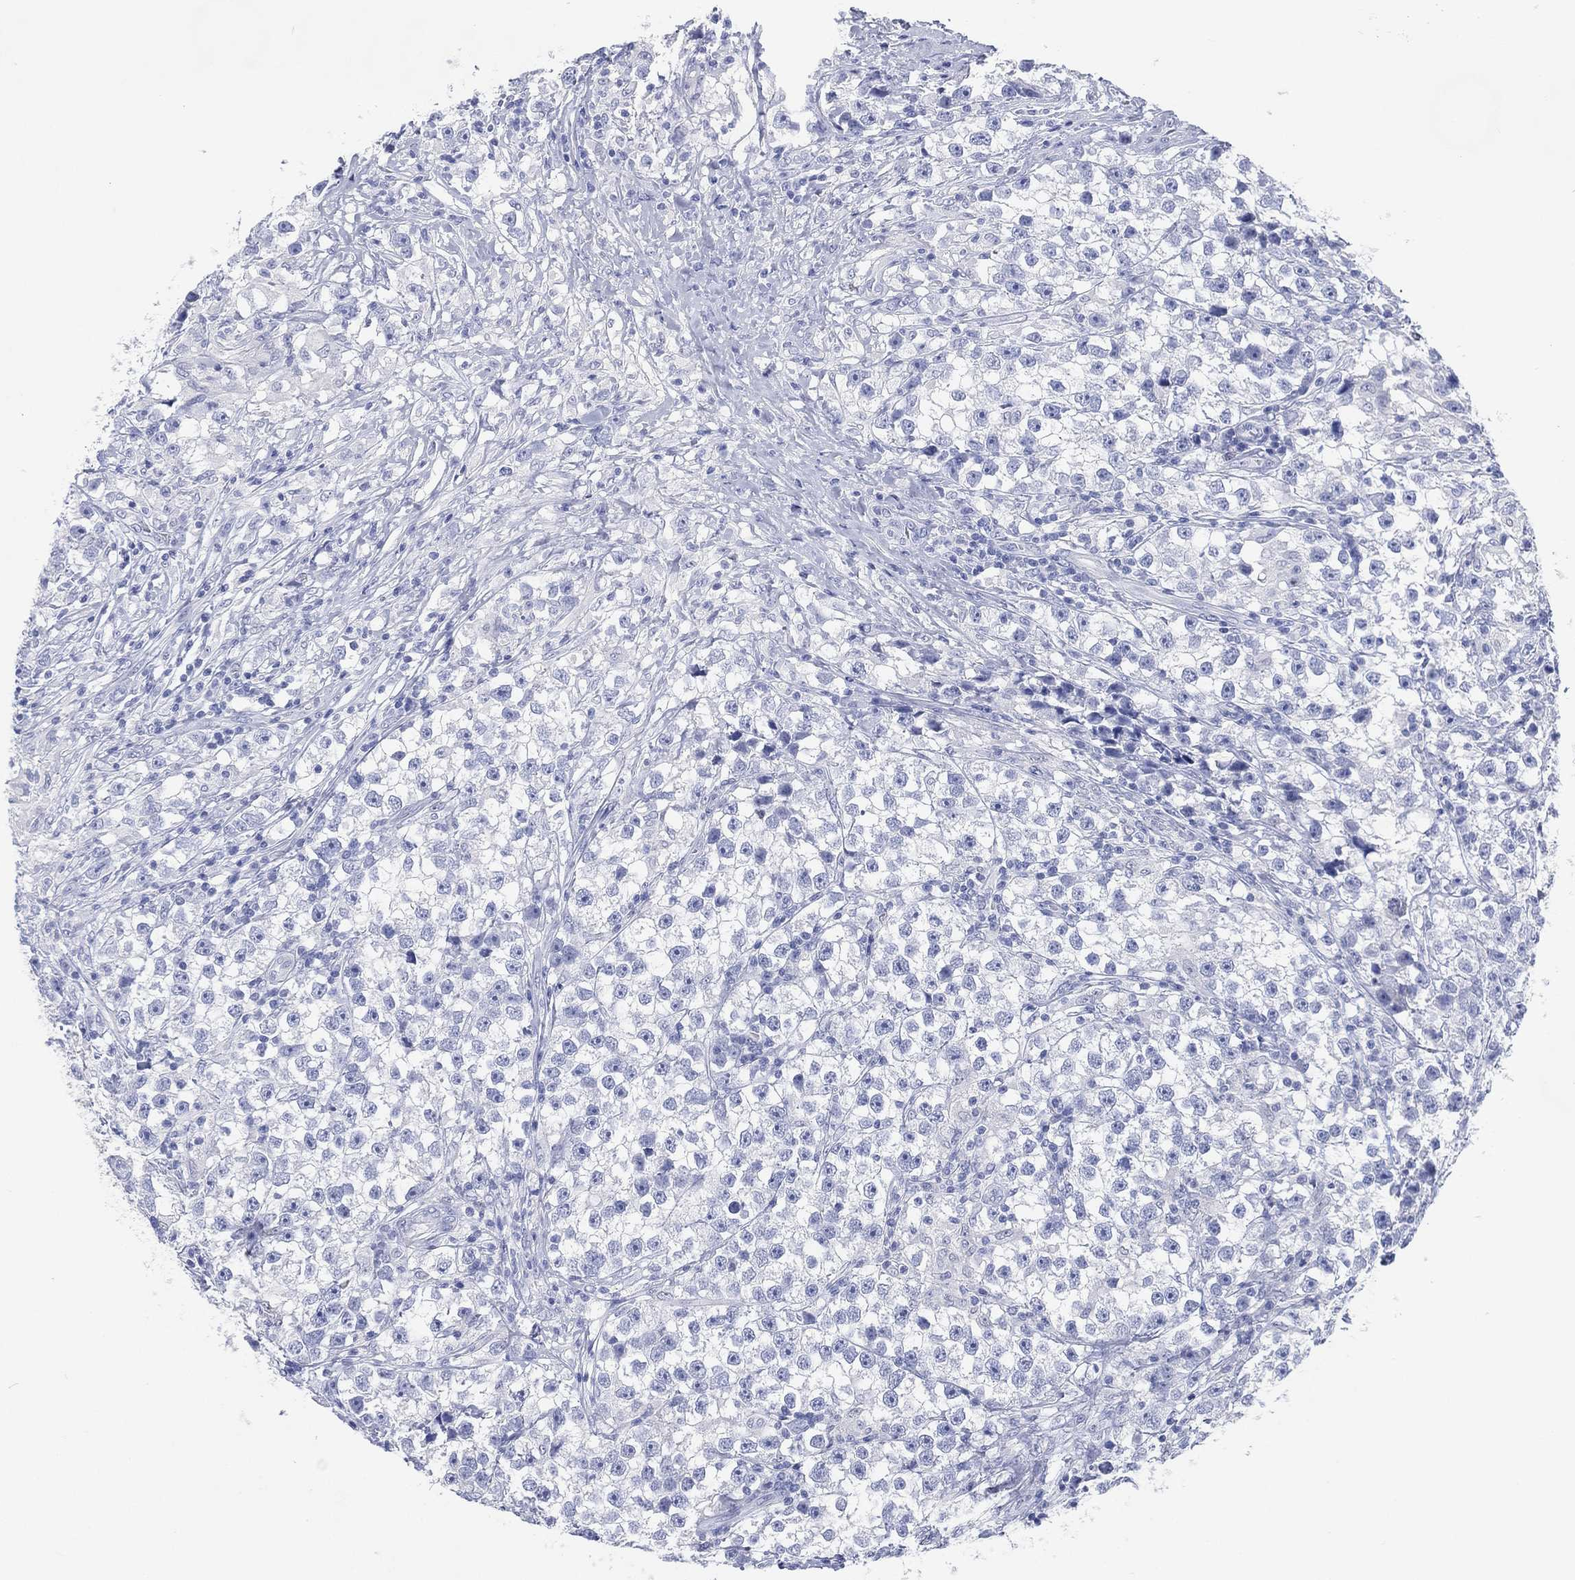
{"staining": {"intensity": "negative", "quantity": "none", "location": "none"}, "tissue": "testis cancer", "cell_type": "Tumor cells", "image_type": "cancer", "snomed": [{"axis": "morphology", "description": "Seminoma, NOS"}, {"axis": "topography", "description": "Testis"}], "caption": "An IHC micrograph of testis cancer (seminoma) is shown. There is no staining in tumor cells of testis cancer (seminoma).", "gene": "FMO1", "patient": {"sex": "male", "age": 46}}